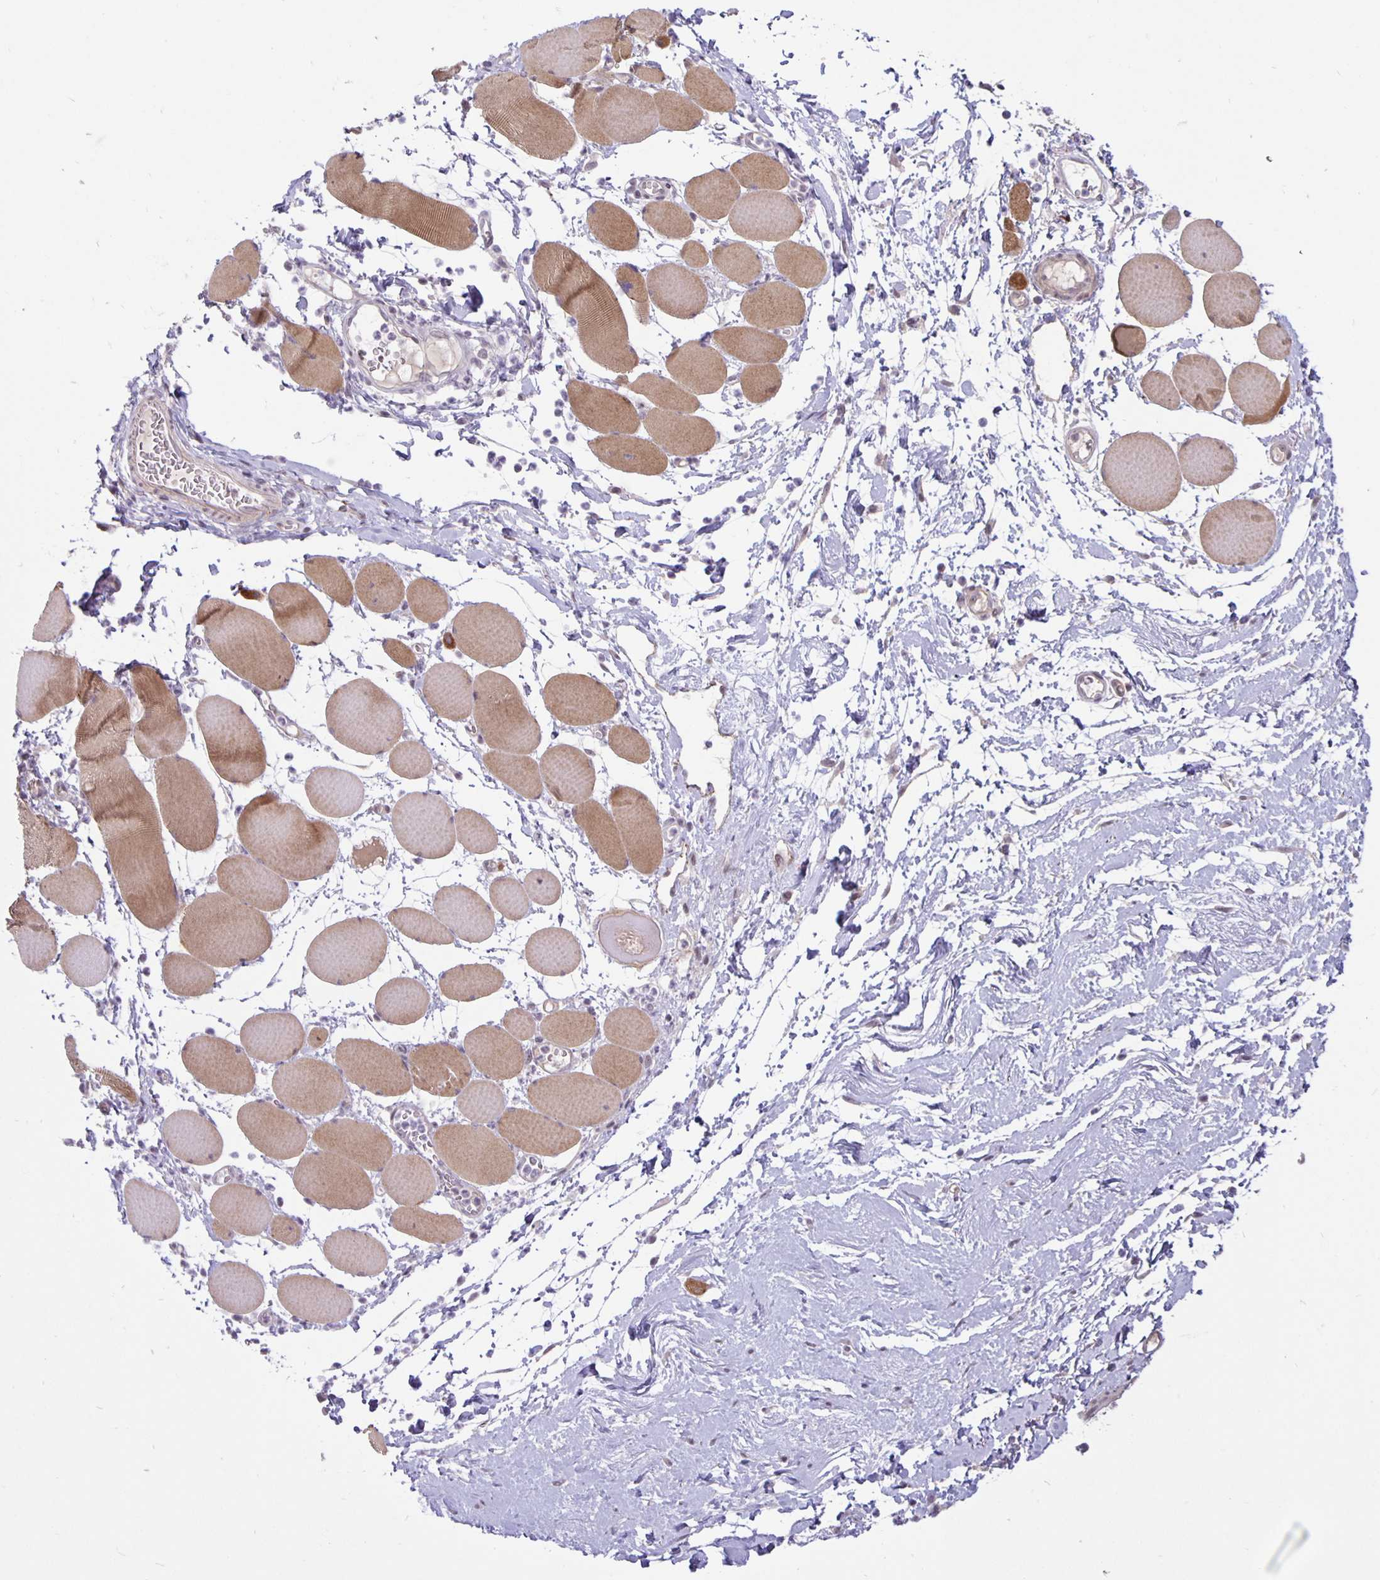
{"staining": {"intensity": "moderate", "quantity": "25%-75%", "location": "cytoplasmic/membranous"}, "tissue": "skeletal muscle", "cell_type": "Myocytes", "image_type": "normal", "snomed": [{"axis": "morphology", "description": "Normal tissue, NOS"}, {"axis": "topography", "description": "Skeletal muscle"}], "caption": "The photomicrograph demonstrates a brown stain indicating the presence of a protein in the cytoplasmic/membranous of myocytes in skeletal muscle.", "gene": "ARVCF", "patient": {"sex": "female", "age": 75}}